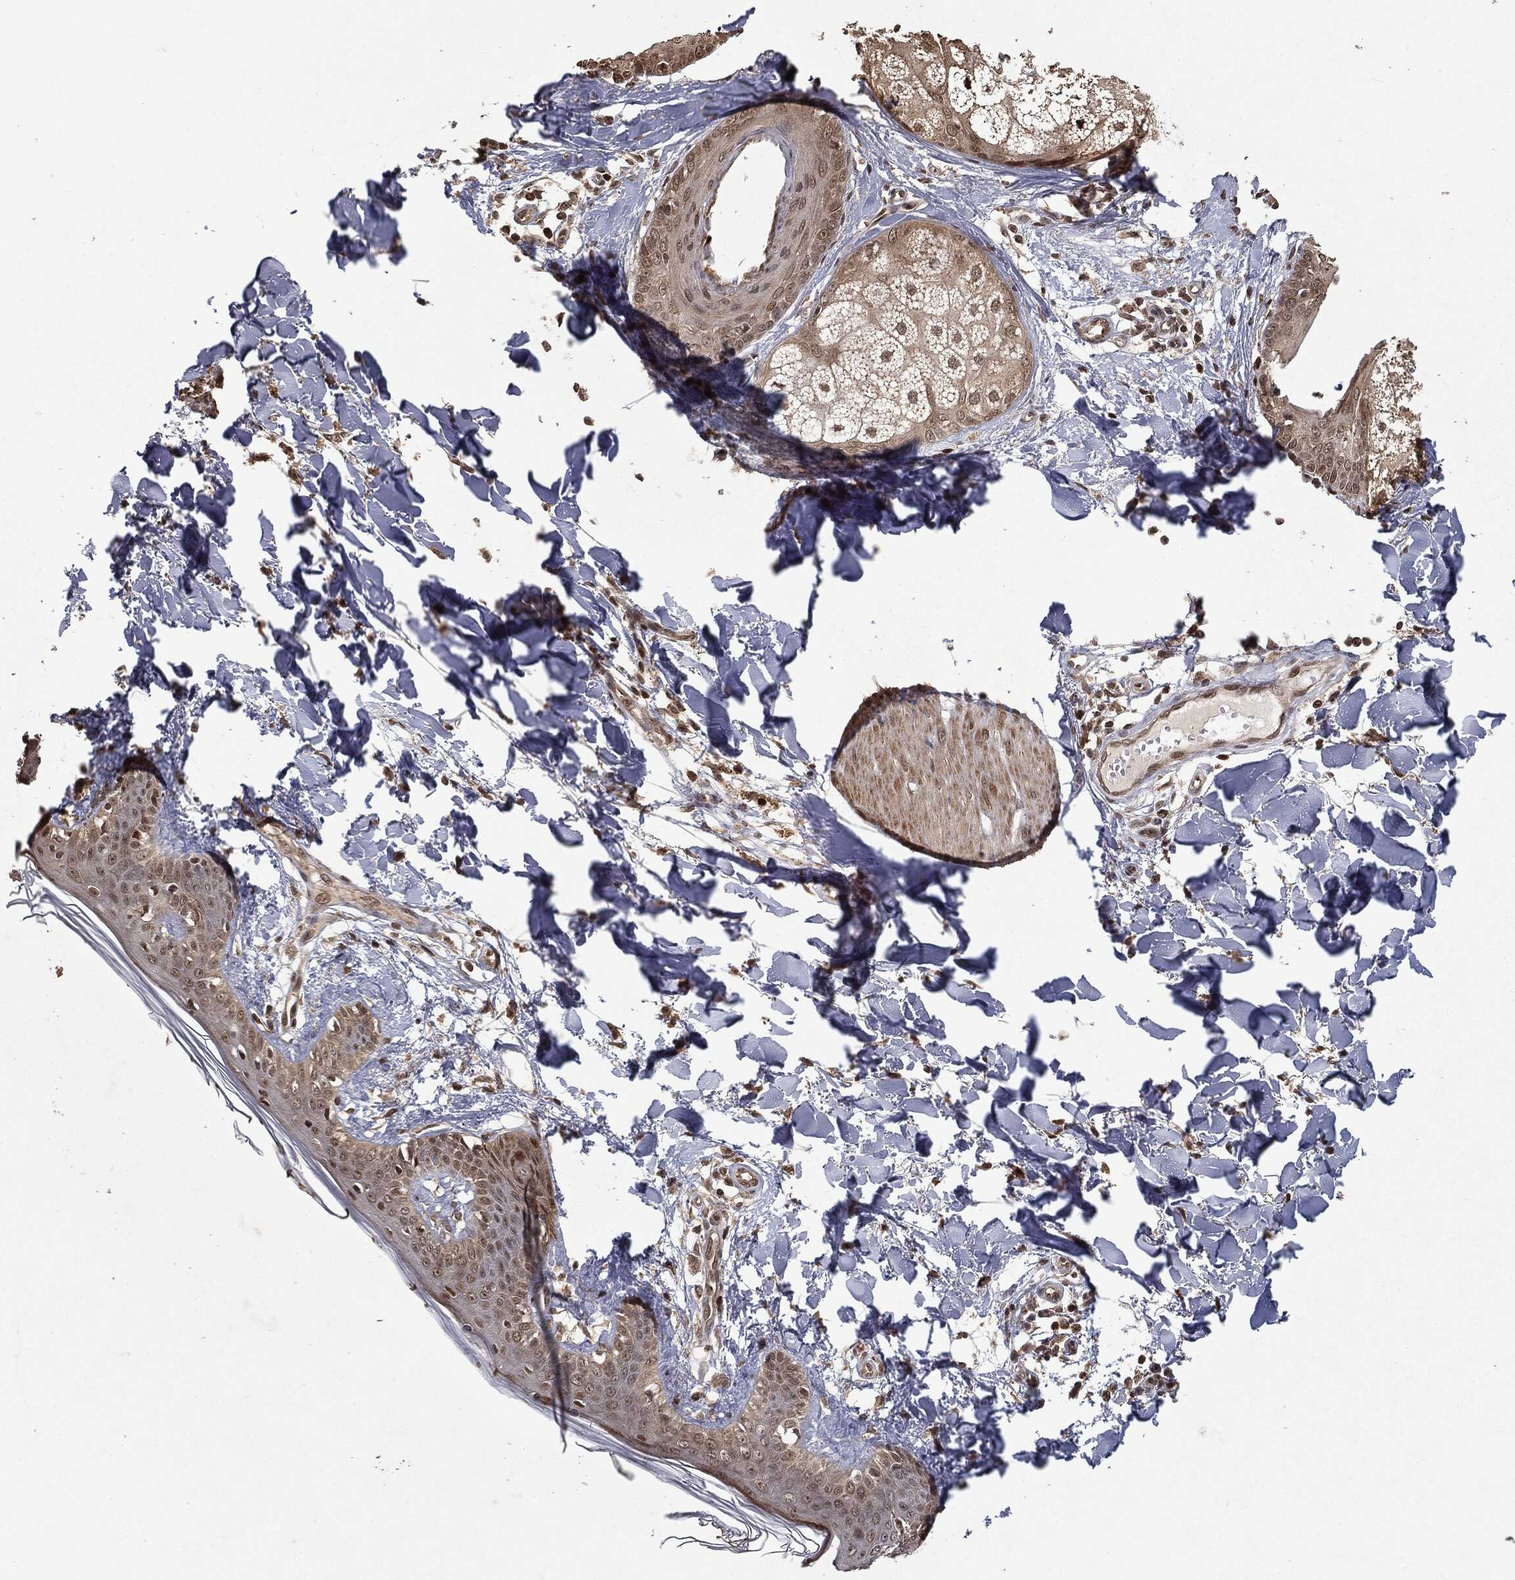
{"staining": {"intensity": "strong", "quantity": "<25%", "location": "cytoplasmic/membranous,nuclear"}, "tissue": "skin", "cell_type": "Fibroblasts", "image_type": "normal", "snomed": [{"axis": "morphology", "description": "Normal tissue, NOS"}, {"axis": "morphology", "description": "Malignant melanoma, NOS"}, {"axis": "topography", "description": "Skin"}], "caption": "Unremarkable skin exhibits strong cytoplasmic/membranous,nuclear positivity in about <25% of fibroblasts, visualized by immunohistochemistry.", "gene": "ZNHIT6", "patient": {"sex": "female", "age": 34}}